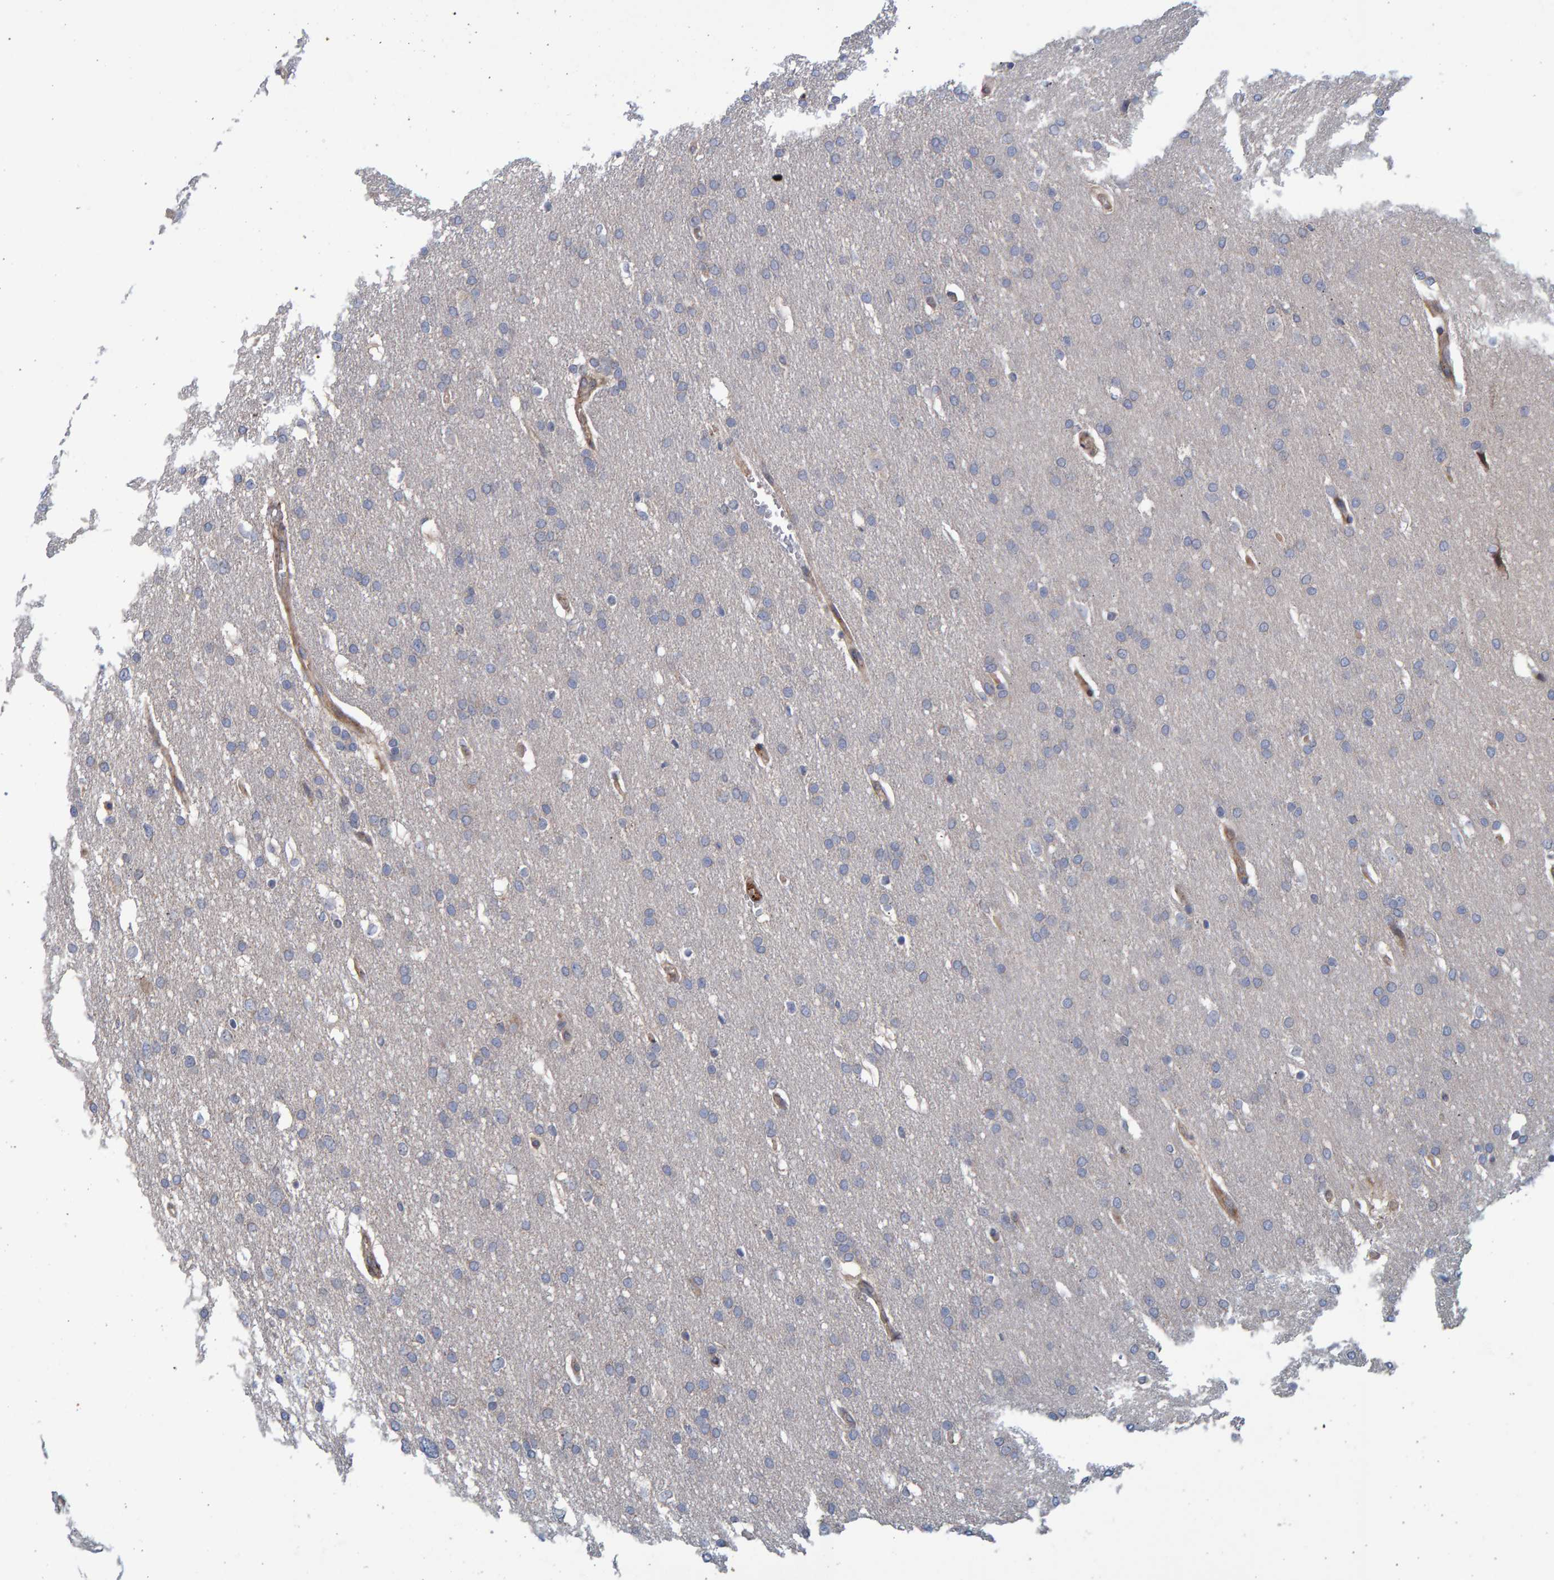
{"staining": {"intensity": "negative", "quantity": "none", "location": "none"}, "tissue": "glioma", "cell_type": "Tumor cells", "image_type": "cancer", "snomed": [{"axis": "morphology", "description": "Glioma, malignant, Low grade"}, {"axis": "topography", "description": "Brain"}], "caption": "Human malignant low-grade glioma stained for a protein using immunohistochemistry shows no expression in tumor cells.", "gene": "LRBA", "patient": {"sex": "female", "age": 37}}